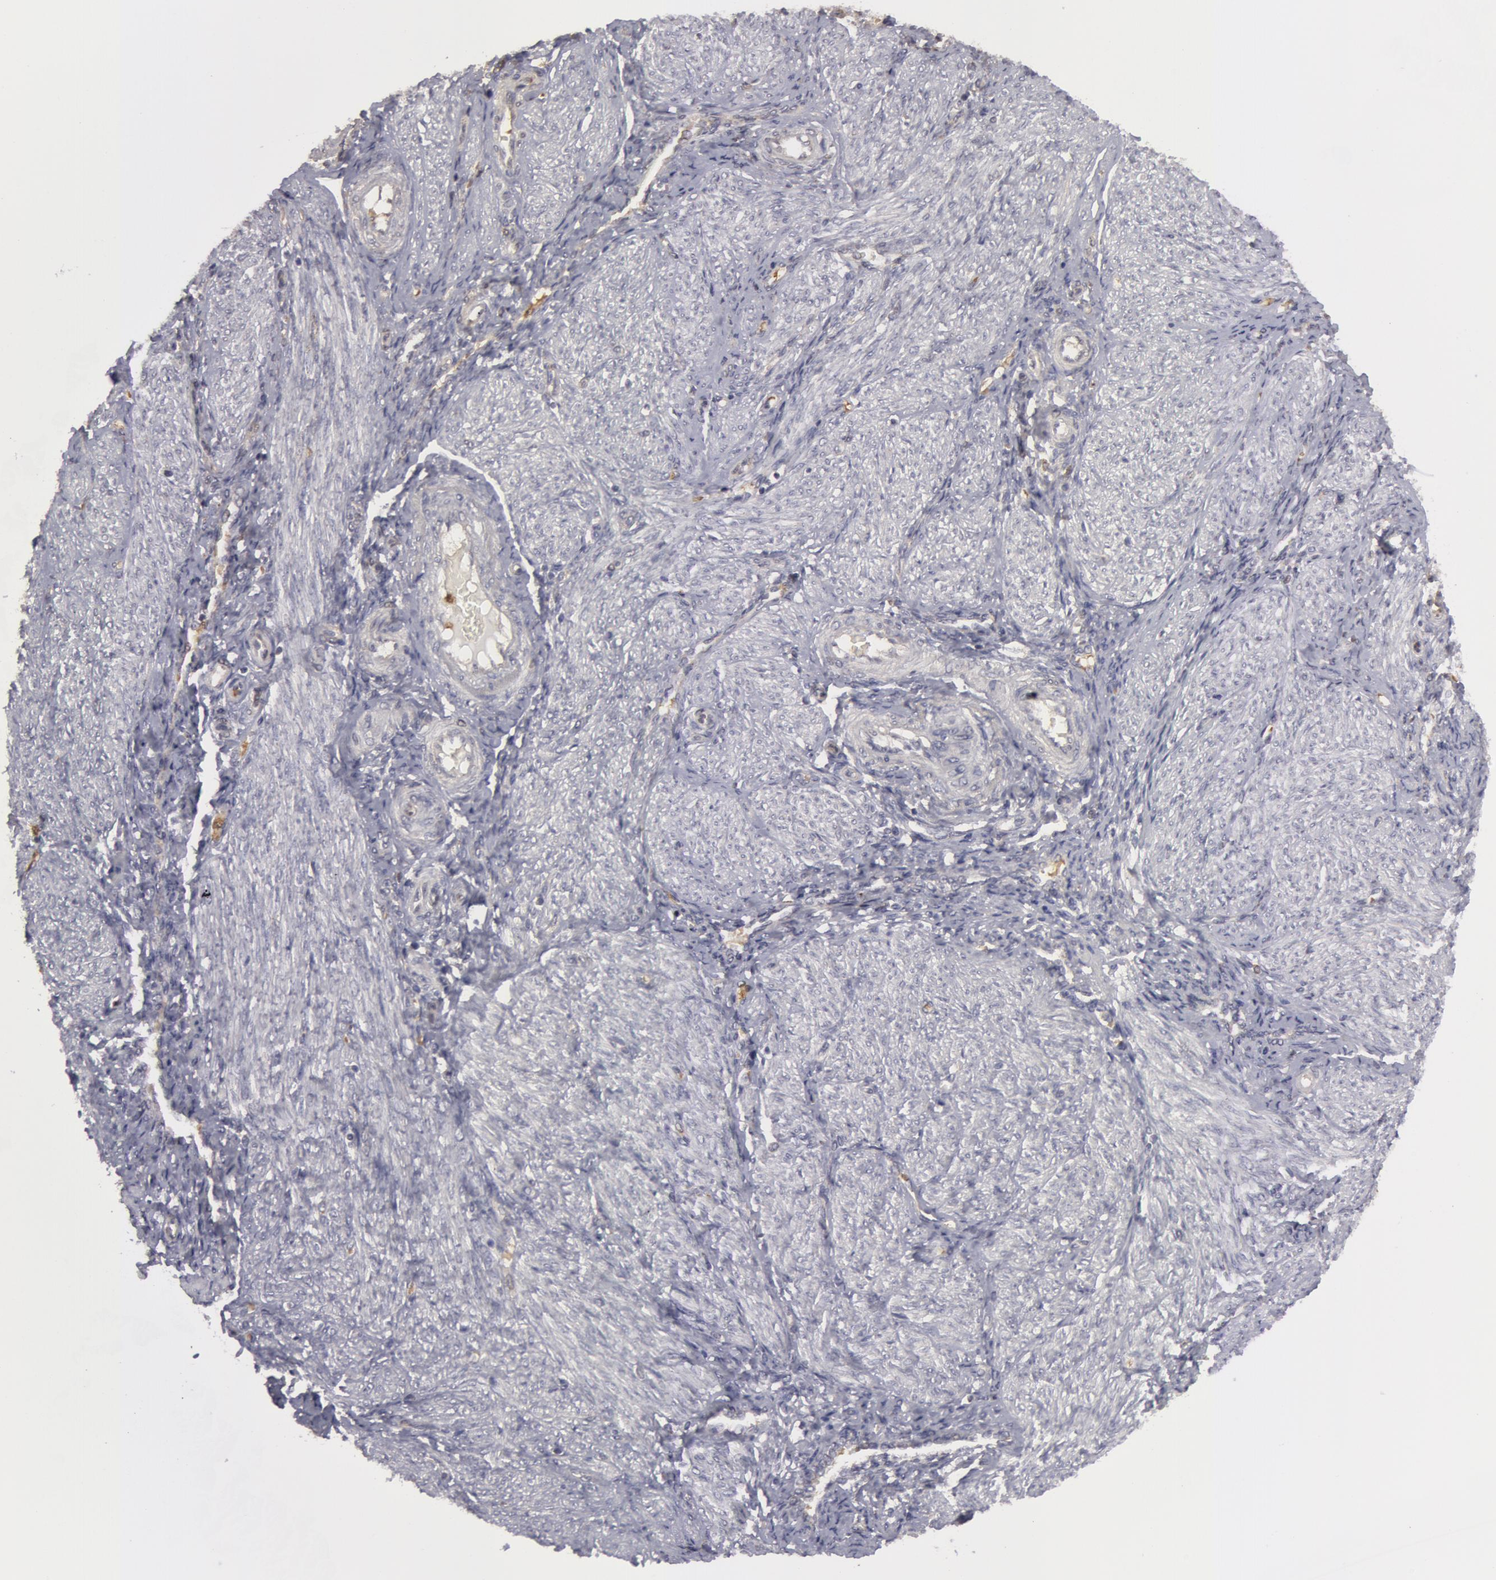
{"staining": {"intensity": "negative", "quantity": "none", "location": "none"}, "tissue": "endometrium", "cell_type": "Cells in endometrial stroma", "image_type": "normal", "snomed": [{"axis": "morphology", "description": "Normal tissue, NOS"}, {"axis": "topography", "description": "Endometrium"}], "caption": "This image is of benign endometrium stained with immunohistochemistry to label a protein in brown with the nuclei are counter-stained blue. There is no expression in cells in endometrial stroma.", "gene": "CAT", "patient": {"sex": "female", "age": 36}}